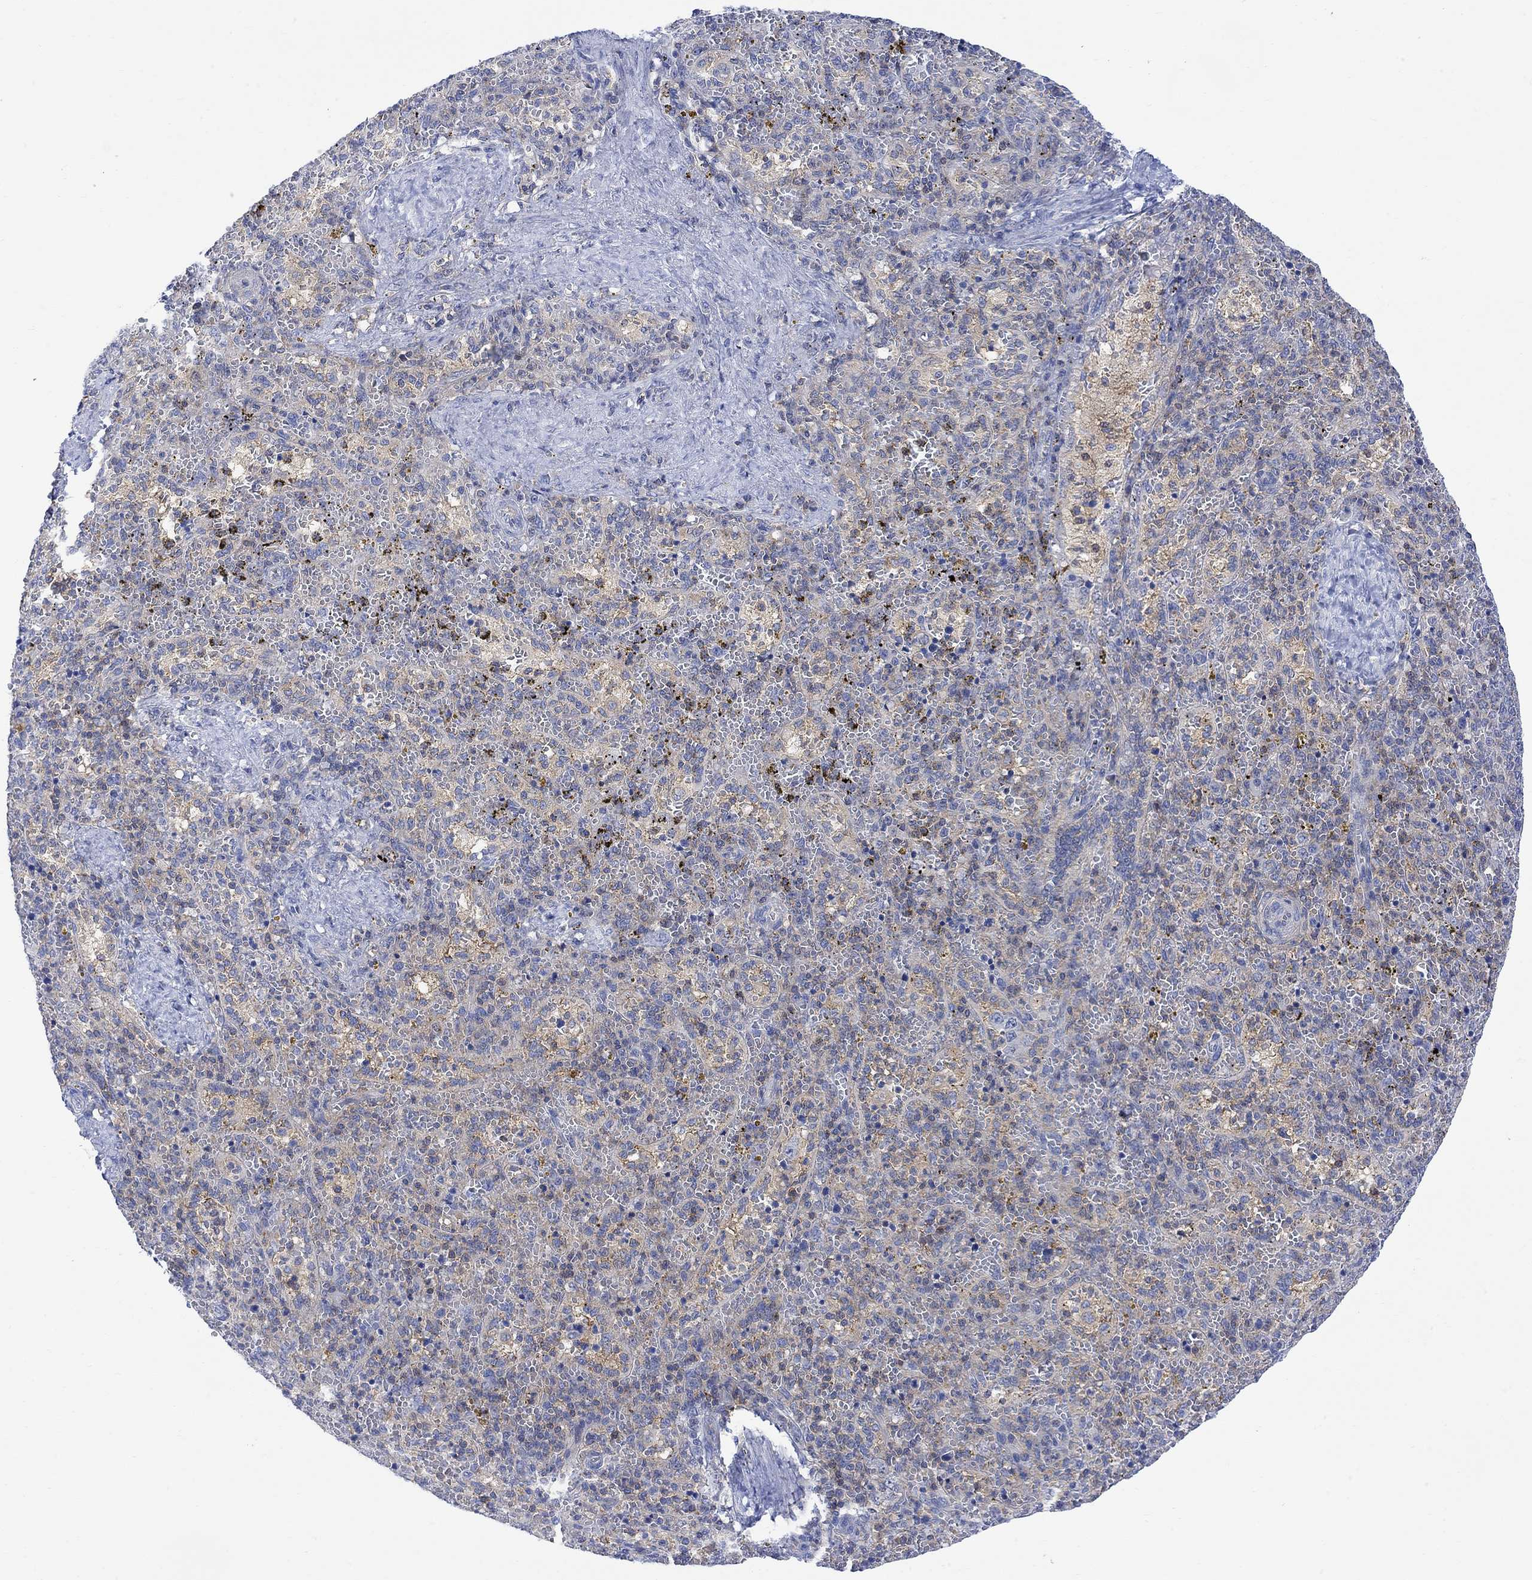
{"staining": {"intensity": "negative", "quantity": "none", "location": "none"}, "tissue": "spleen", "cell_type": "Cells in red pulp", "image_type": "normal", "snomed": [{"axis": "morphology", "description": "Normal tissue, NOS"}, {"axis": "topography", "description": "Spleen"}], "caption": "DAB immunohistochemical staining of normal spleen displays no significant expression in cells in red pulp.", "gene": "ARSK", "patient": {"sex": "female", "age": 50}}